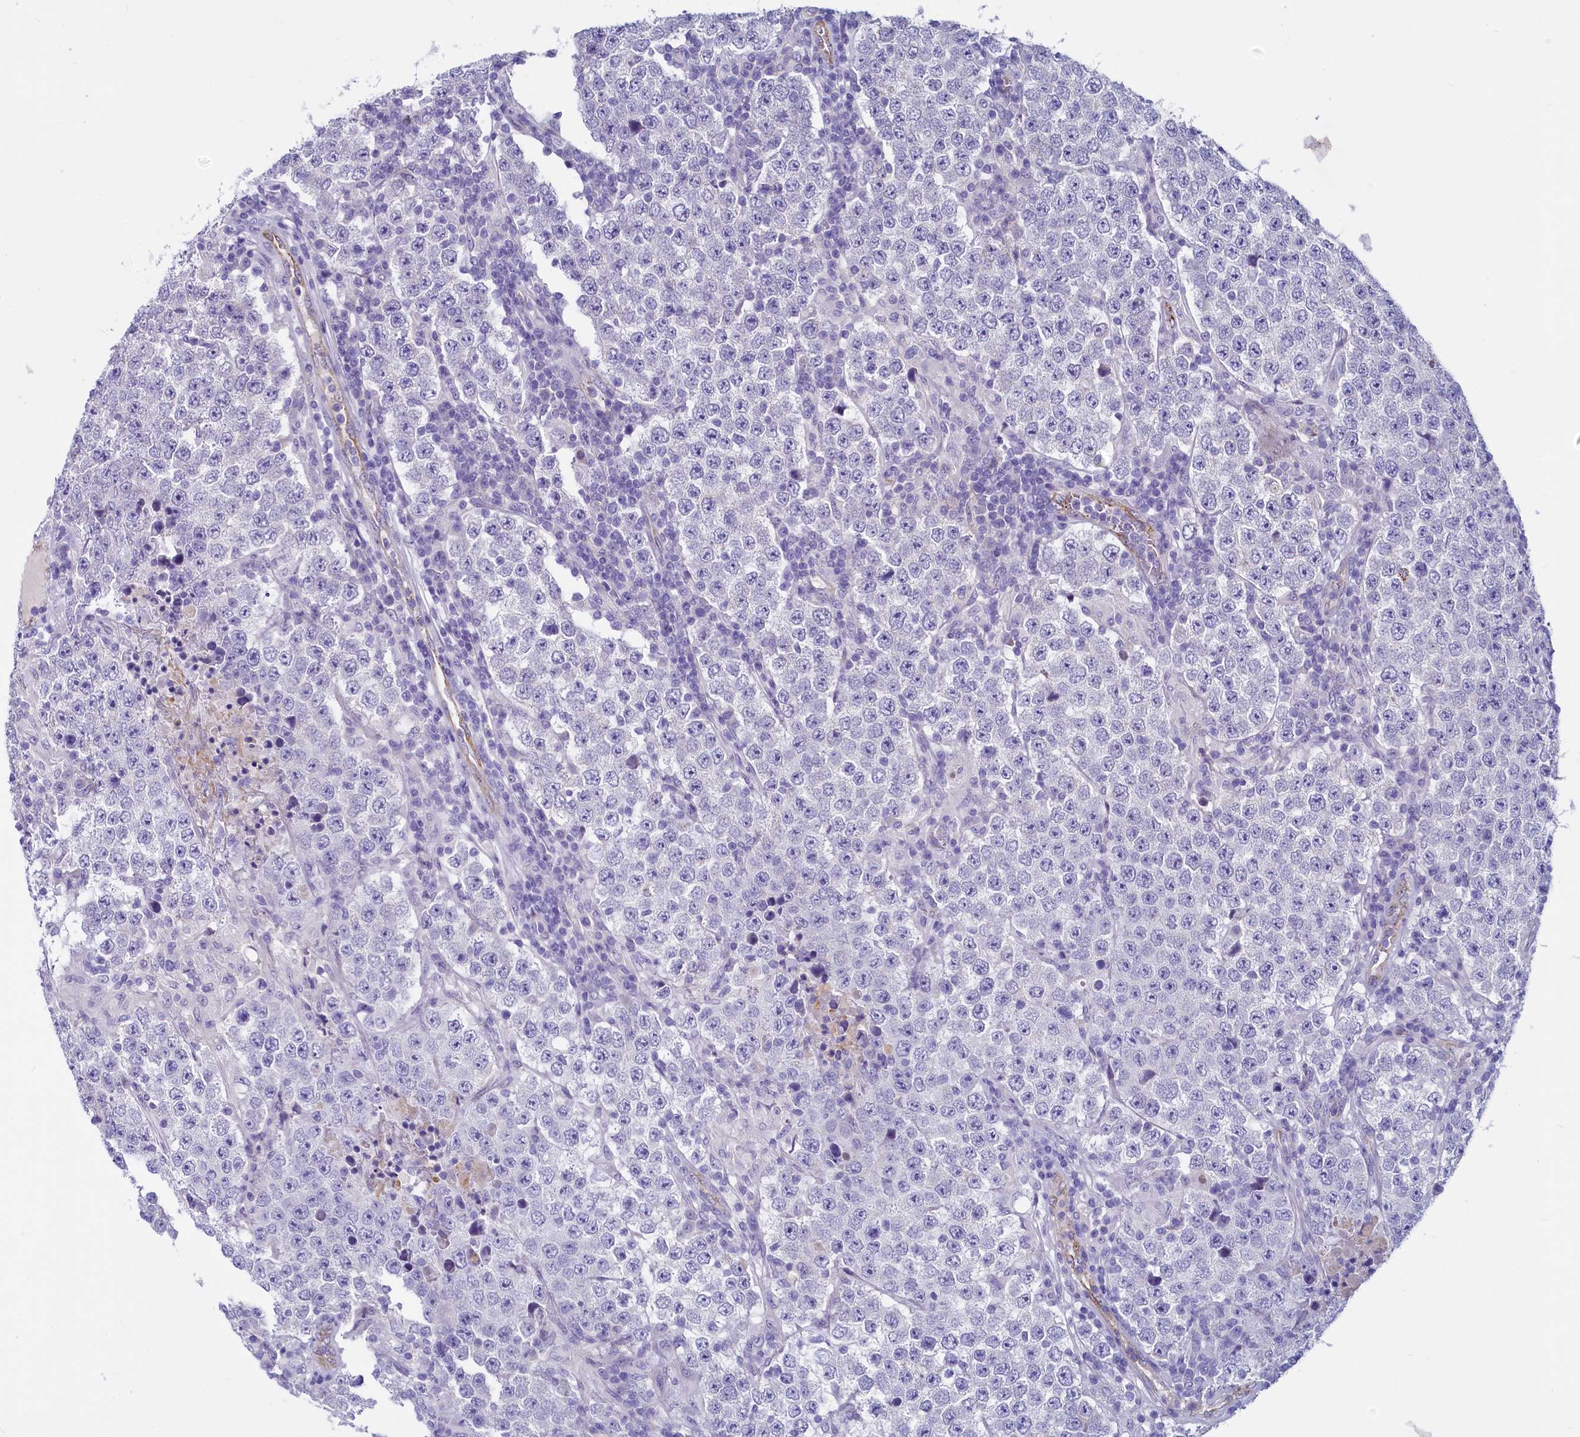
{"staining": {"intensity": "negative", "quantity": "none", "location": "none"}, "tissue": "testis cancer", "cell_type": "Tumor cells", "image_type": "cancer", "snomed": [{"axis": "morphology", "description": "Normal tissue, NOS"}, {"axis": "morphology", "description": "Urothelial carcinoma, High grade"}, {"axis": "morphology", "description": "Seminoma, NOS"}, {"axis": "morphology", "description": "Carcinoma, Embryonal, NOS"}, {"axis": "topography", "description": "Urinary bladder"}, {"axis": "topography", "description": "Testis"}], "caption": "Immunohistochemistry micrograph of neoplastic tissue: human testis cancer stained with DAB displays no significant protein expression in tumor cells.", "gene": "INSC", "patient": {"sex": "male", "age": 41}}